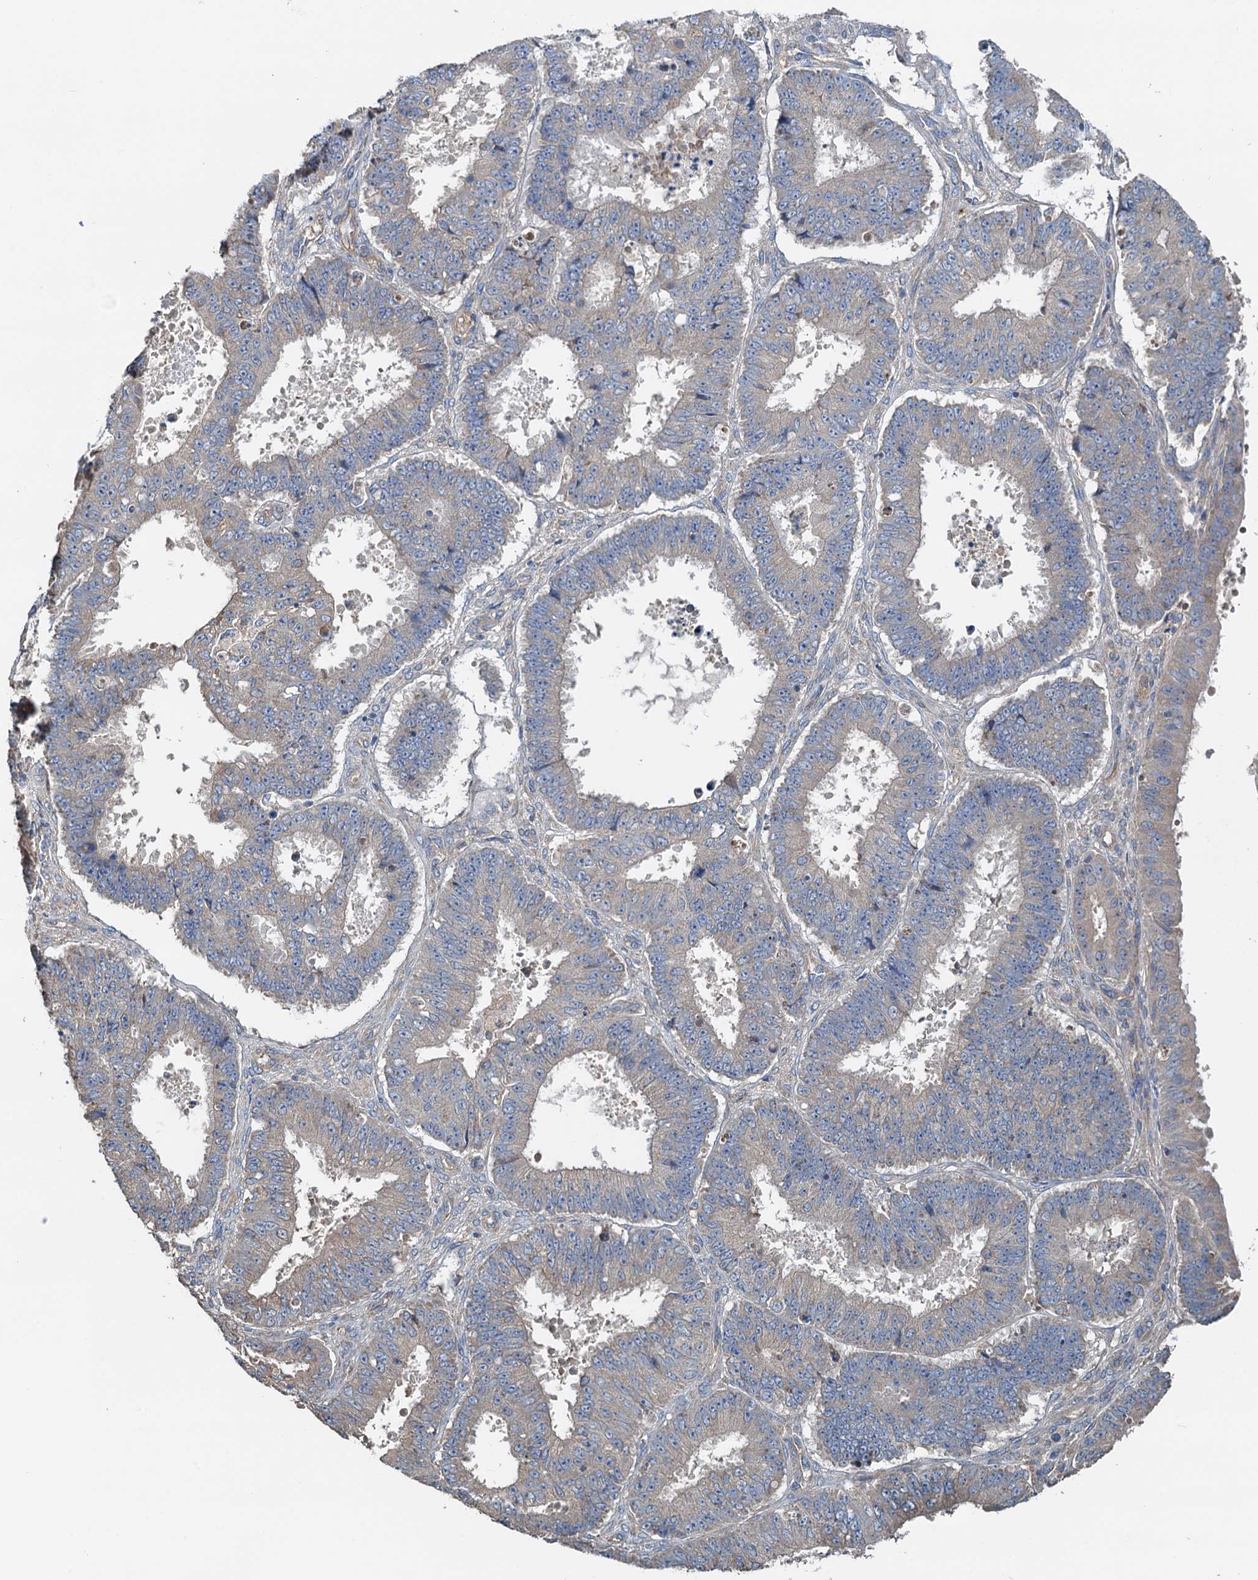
{"staining": {"intensity": "negative", "quantity": "none", "location": "none"}, "tissue": "ovarian cancer", "cell_type": "Tumor cells", "image_type": "cancer", "snomed": [{"axis": "morphology", "description": "Carcinoma, endometroid"}, {"axis": "topography", "description": "Appendix"}, {"axis": "topography", "description": "Ovary"}], "caption": "High power microscopy histopathology image of an immunohistochemistry image of ovarian endometroid carcinoma, revealing no significant expression in tumor cells.", "gene": "HYI", "patient": {"sex": "female", "age": 42}}